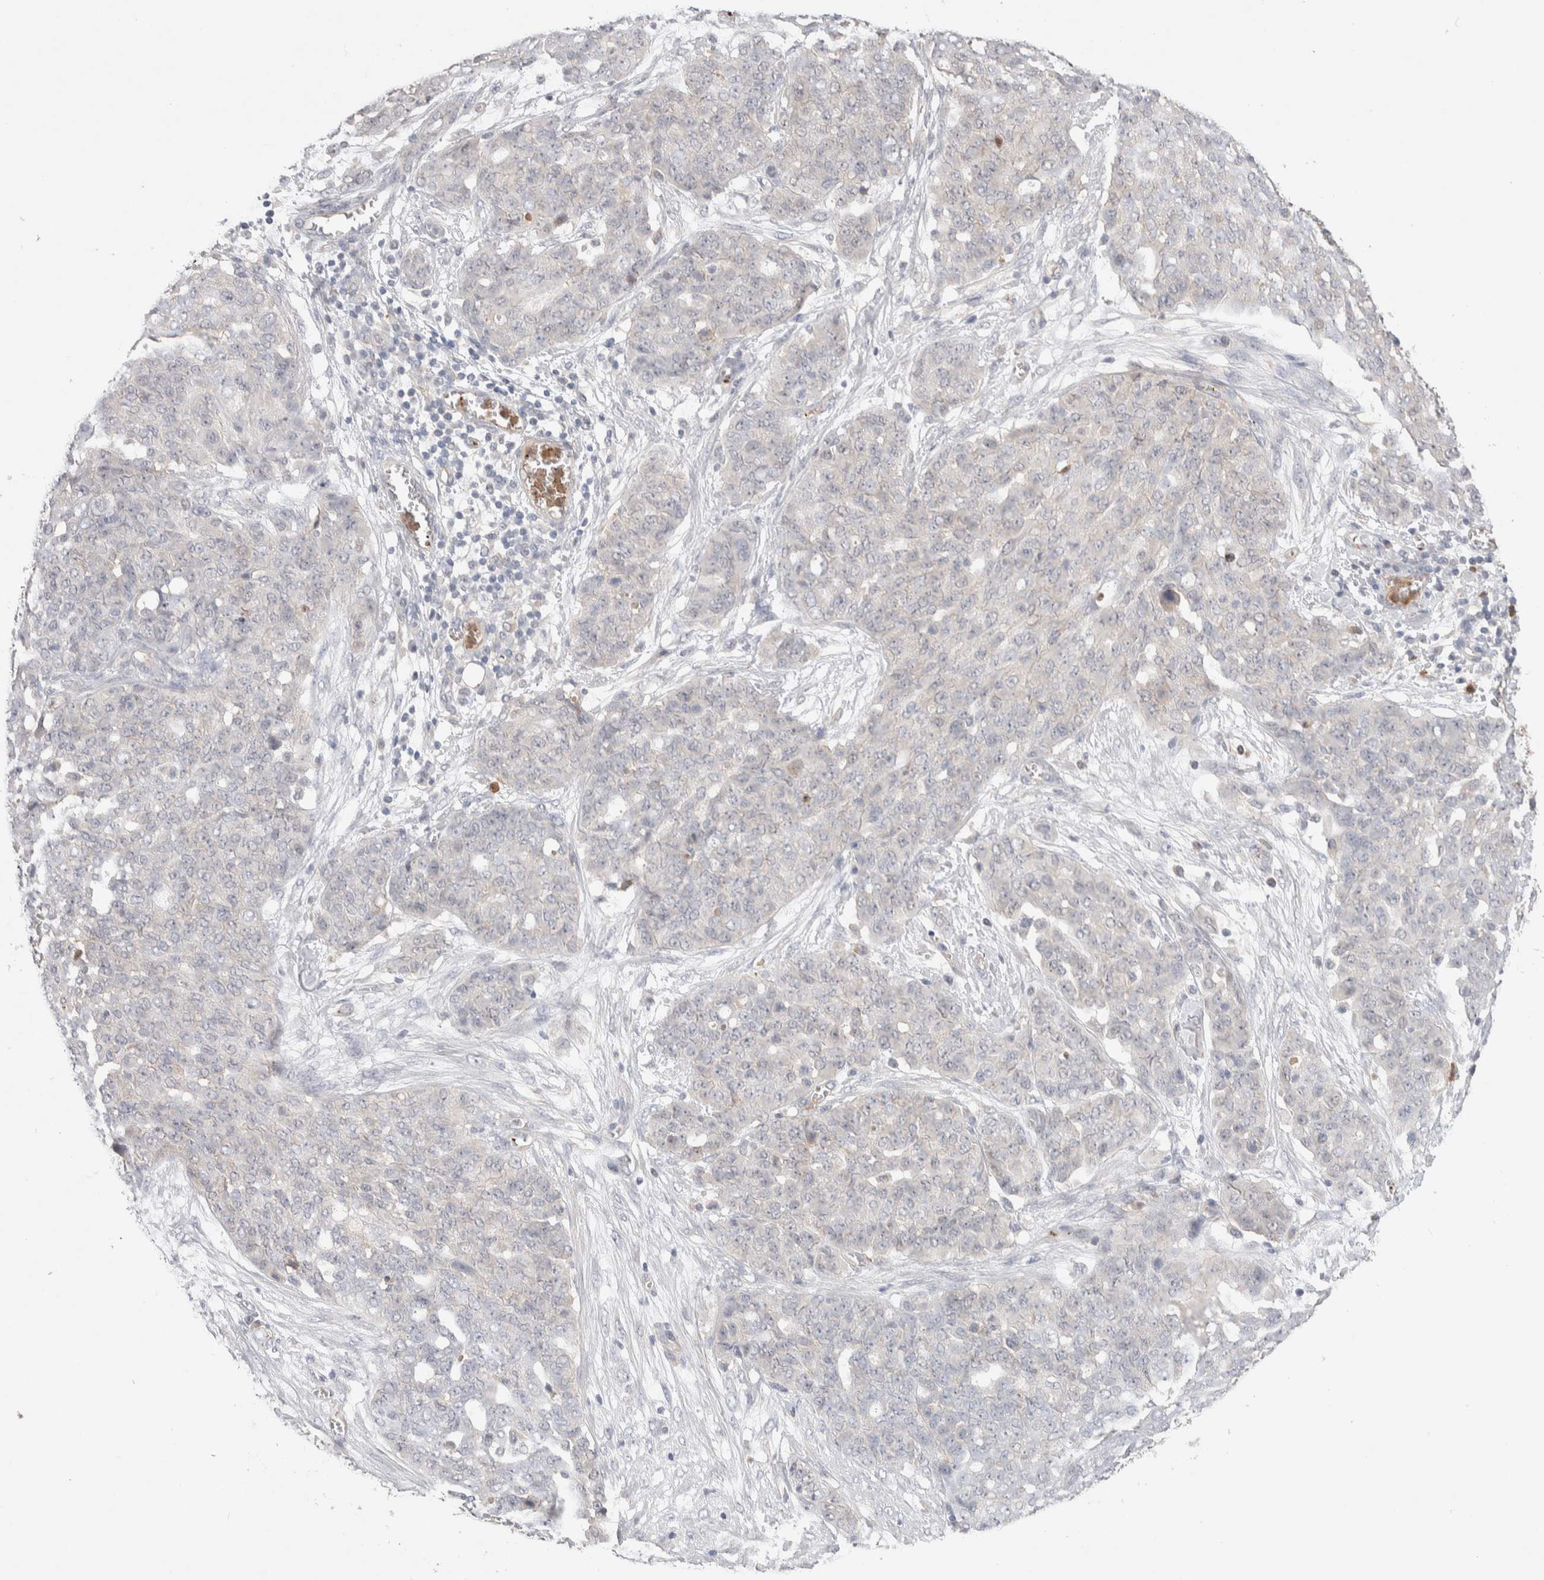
{"staining": {"intensity": "negative", "quantity": "none", "location": "none"}, "tissue": "ovarian cancer", "cell_type": "Tumor cells", "image_type": "cancer", "snomed": [{"axis": "morphology", "description": "Cystadenocarcinoma, serous, NOS"}, {"axis": "topography", "description": "Soft tissue"}, {"axis": "topography", "description": "Ovary"}], "caption": "The IHC micrograph has no significant positivity in tumor cells of ovarian cancer (serous cystadenocarcinoma) tissue.", "gene": "FFAR2", "patient": {"sex": "female", "age": 57}}